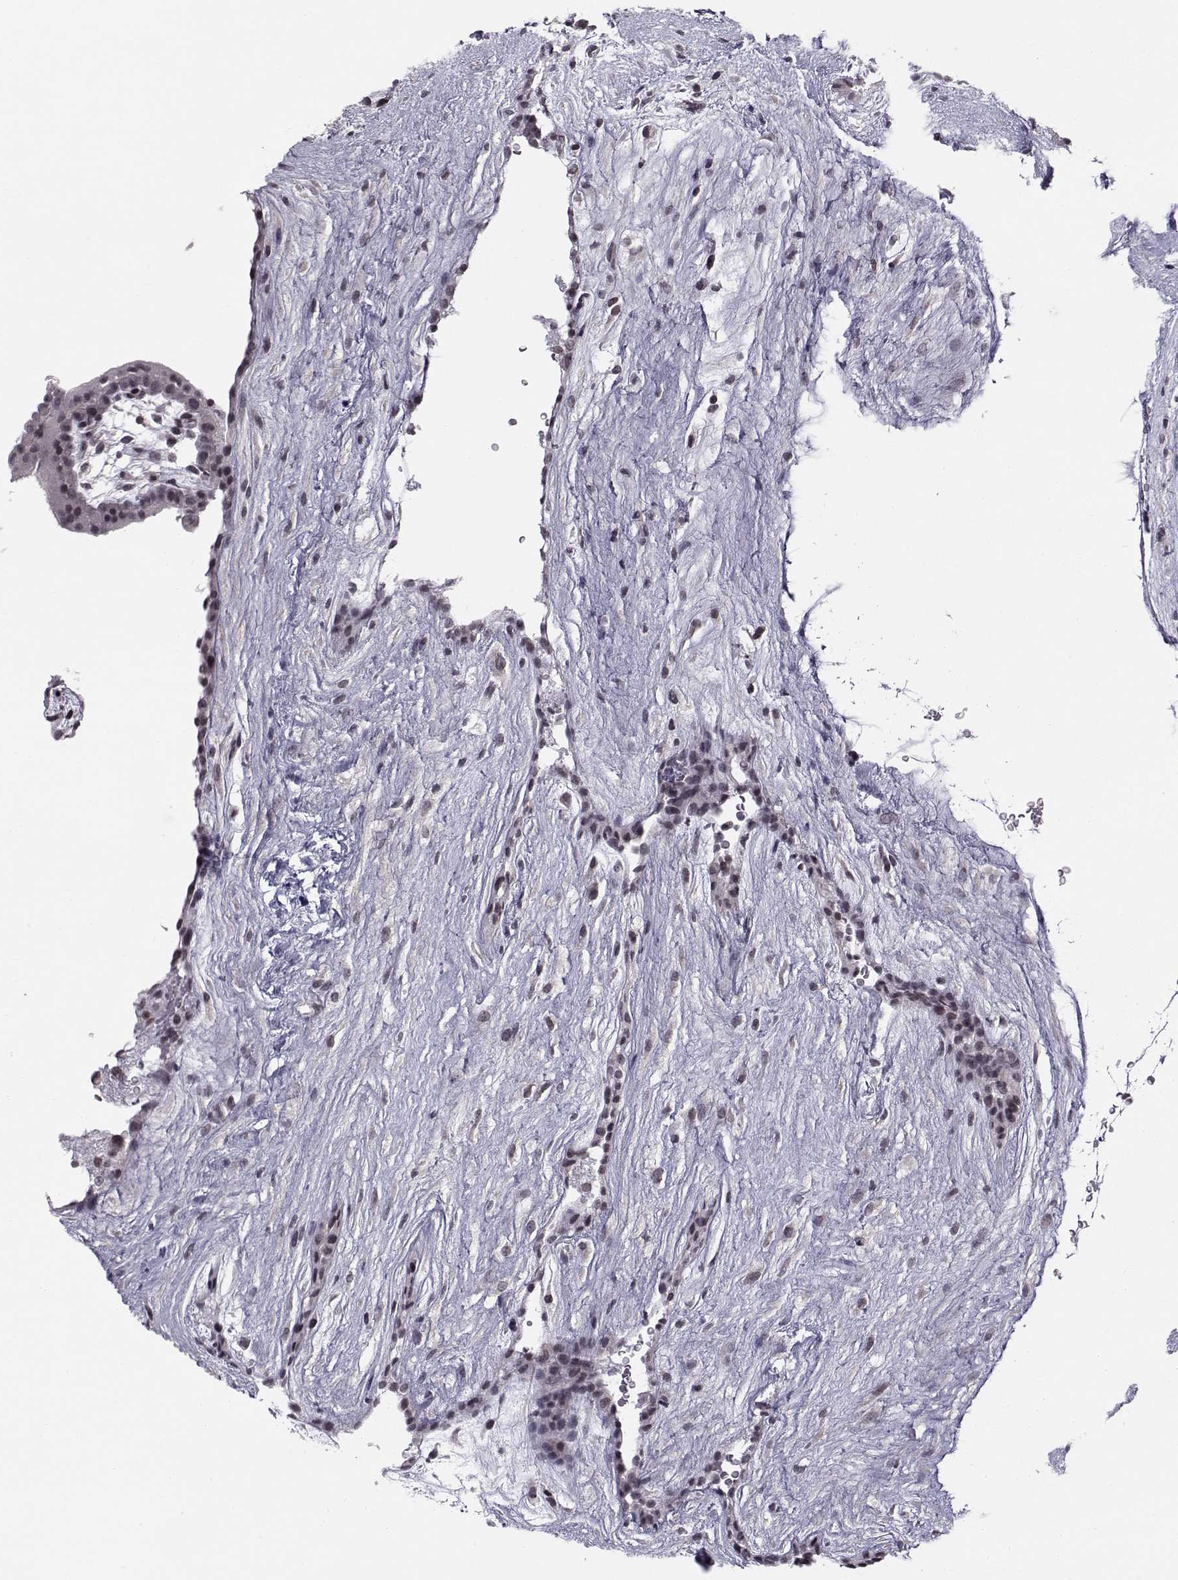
{"staining": {"intensity": "negative", "quantity": "none", "location": "none"}, "tissue": "placenta", "cell_type": "Decidual cells", "image_type": "normal", "snomed": [{"axis": "morphology", "description": "Normal tissue, NOS"}, {"axis": "topography", "description": "Placenta"}], "caption": "This histopathology image is of benign placenta stained with immunohistochemistry (IHC) to label a protein in brown with the nuclei are counter-stained blue. There is no staining in decidual cells. (DAB immunohistochemistry (IHC) visualized using brightfield microscopy, high magnification).", "gene": "MARCHF4", "patient": {"sex": "female", "age": 19}}